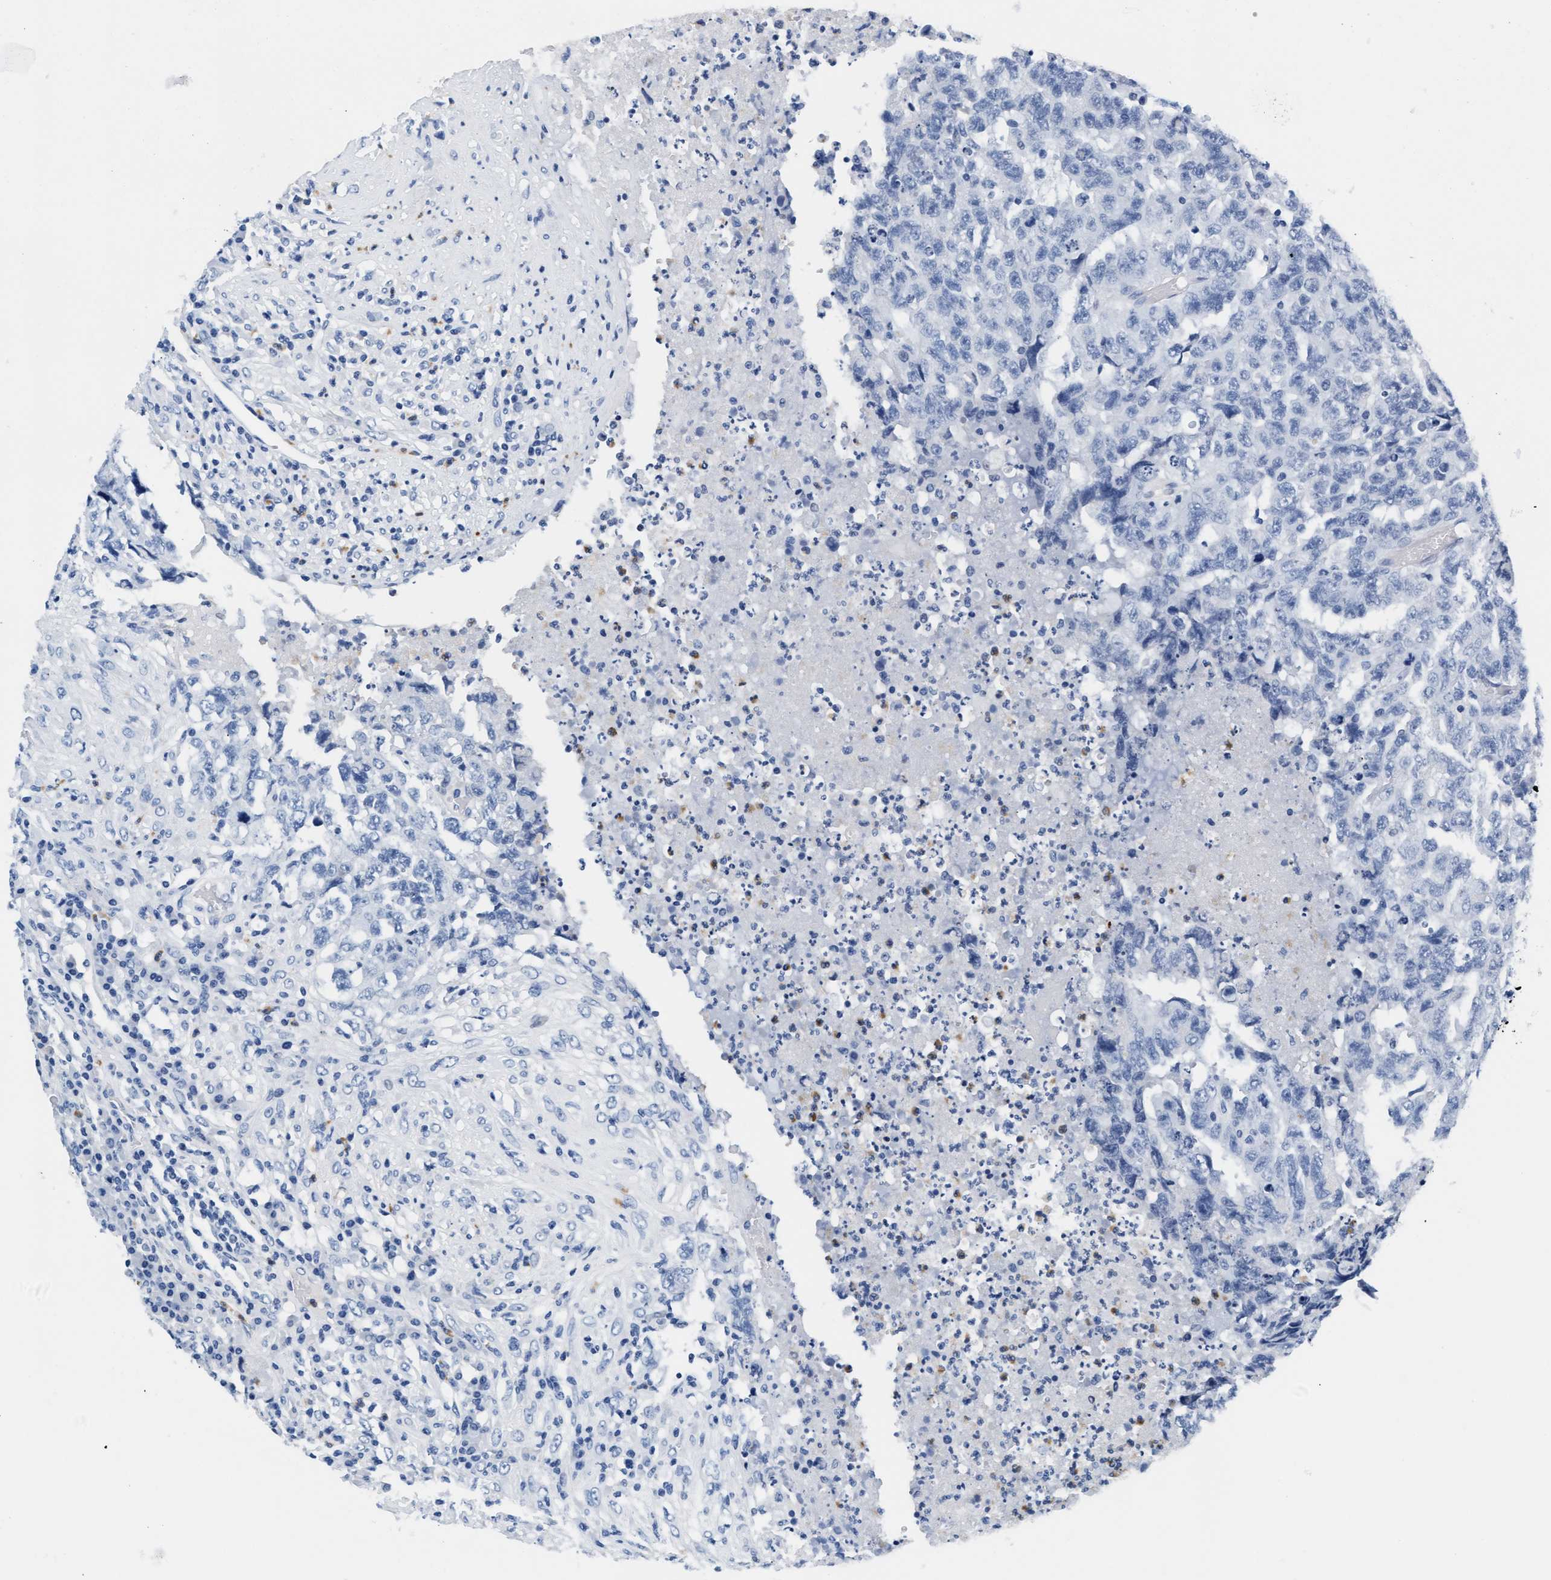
{"staining": {"intensity": "negative", "quantity": "none", "location": "none"}, "tissue": "testis cancer", "cell_type": "Tumor cells", "image_type": "cancer", "snomed": [{"axis": "morphology", "description": "Necrosis, NOS"}, {"axis": "morphology", "description": "Carcinoma, Embryonal, NOS"}, {"axis": "topography", "description": "Testis"}], "caption": "This is an IHC micrograph of testis embryonal carcinoma. There is no positivity in tumor cells.", "gene": "MMP8", "patient": {"sex": "male", "age": 19}}